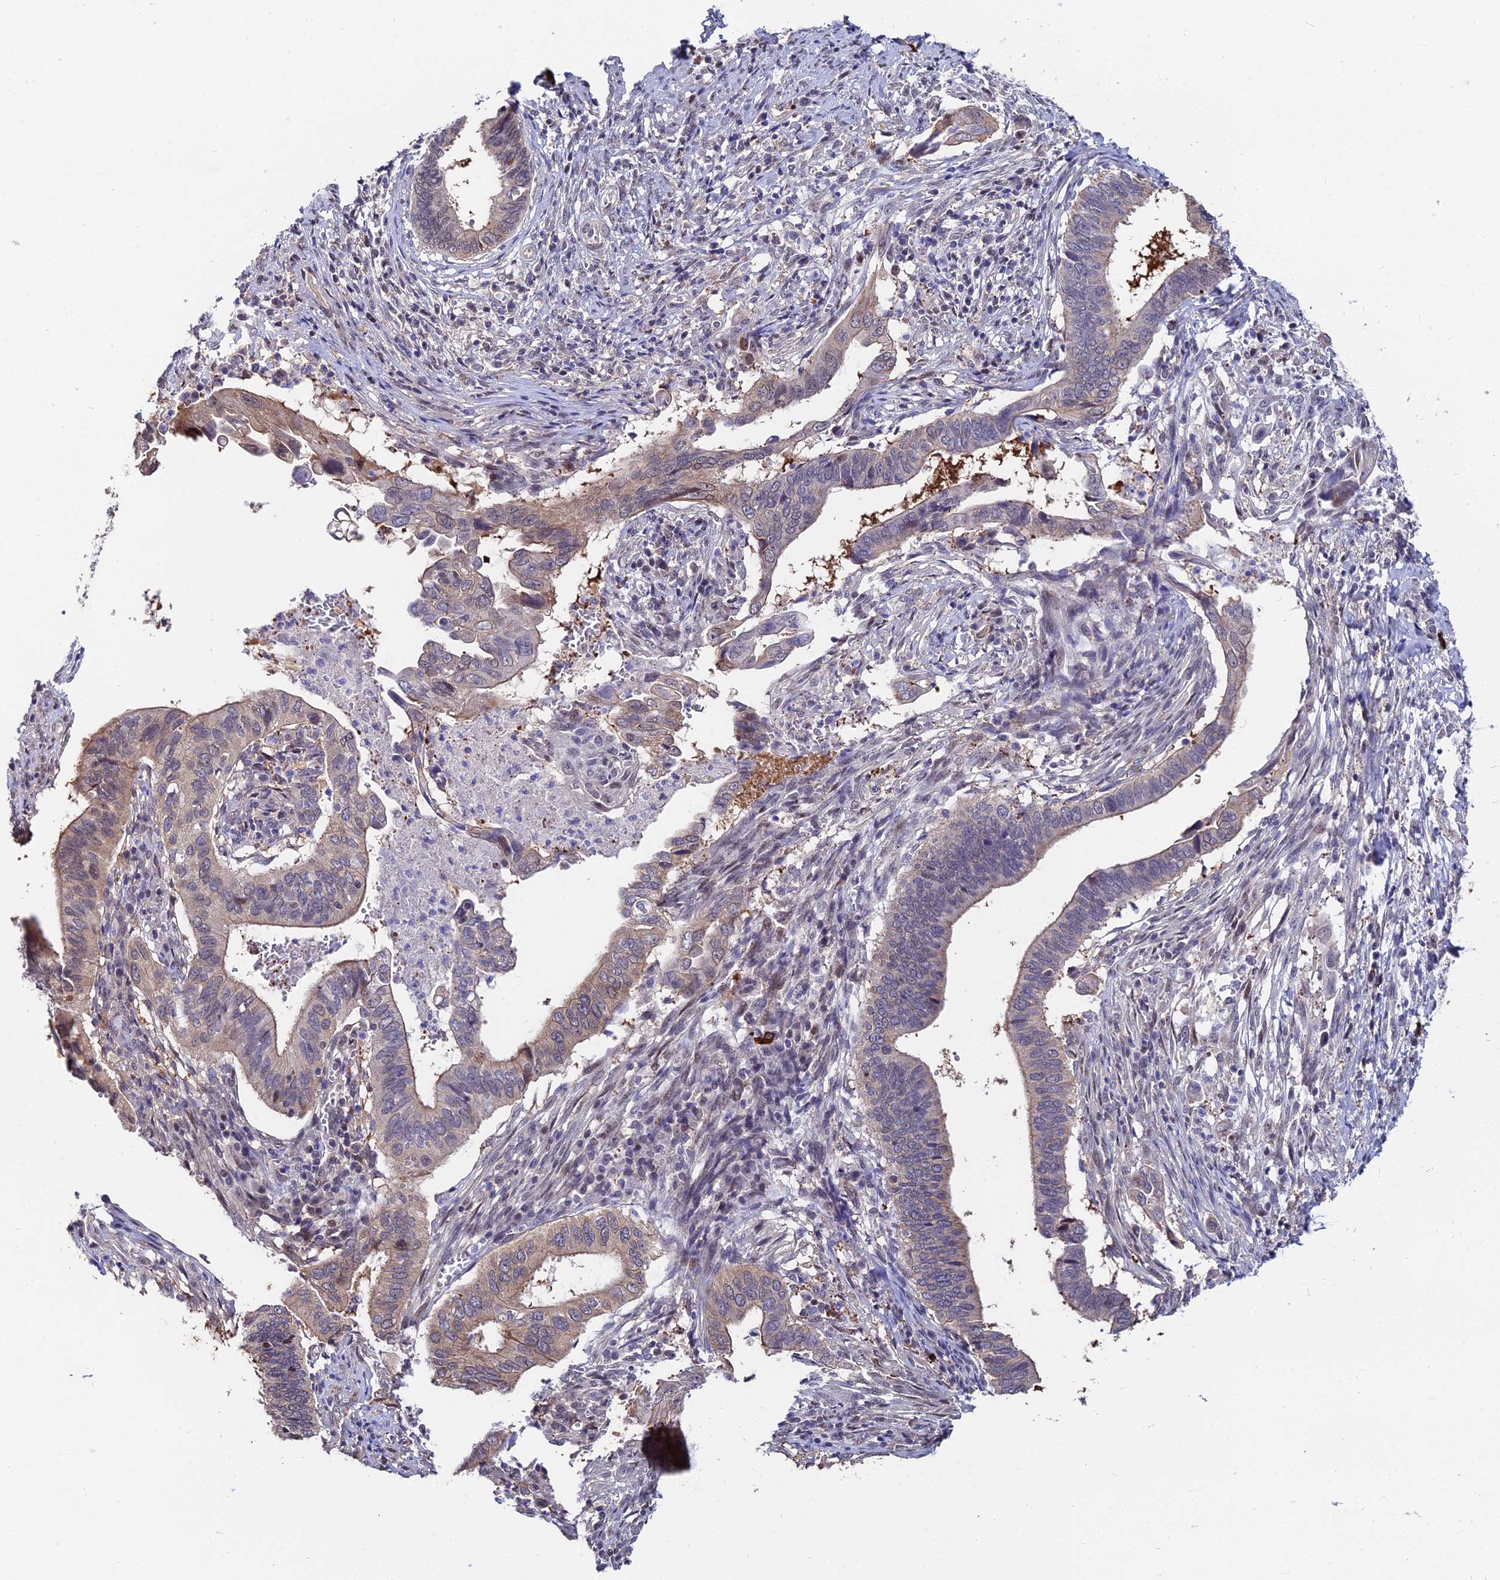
{"staining": {"intensity": "weak", "quantity": "25%-75%", "location": "cytoplasmic/membranous"}, "tissue": "cervical cancer", "cell_type": "Tumor cells", "image_type": "cancer", "snomed": [{"axis": "morphology", "description": "Adenocarcinoma, NOS"}, {"axis": "topography", "description": "Cervix"}], "caption": "Adenocarcinoma (cervical) stained with DAB (3,3'-diaminobenzidine) immunohistochemistry (IHC) displays low levels of weak cytoplasmic/membranous expression in about 25%-75% of tumor cells. (Brightfield microscopy of DAB IHC at high magnification).", "gene": "INPP4A", "patient": {"sex": "female", "age": 42}}